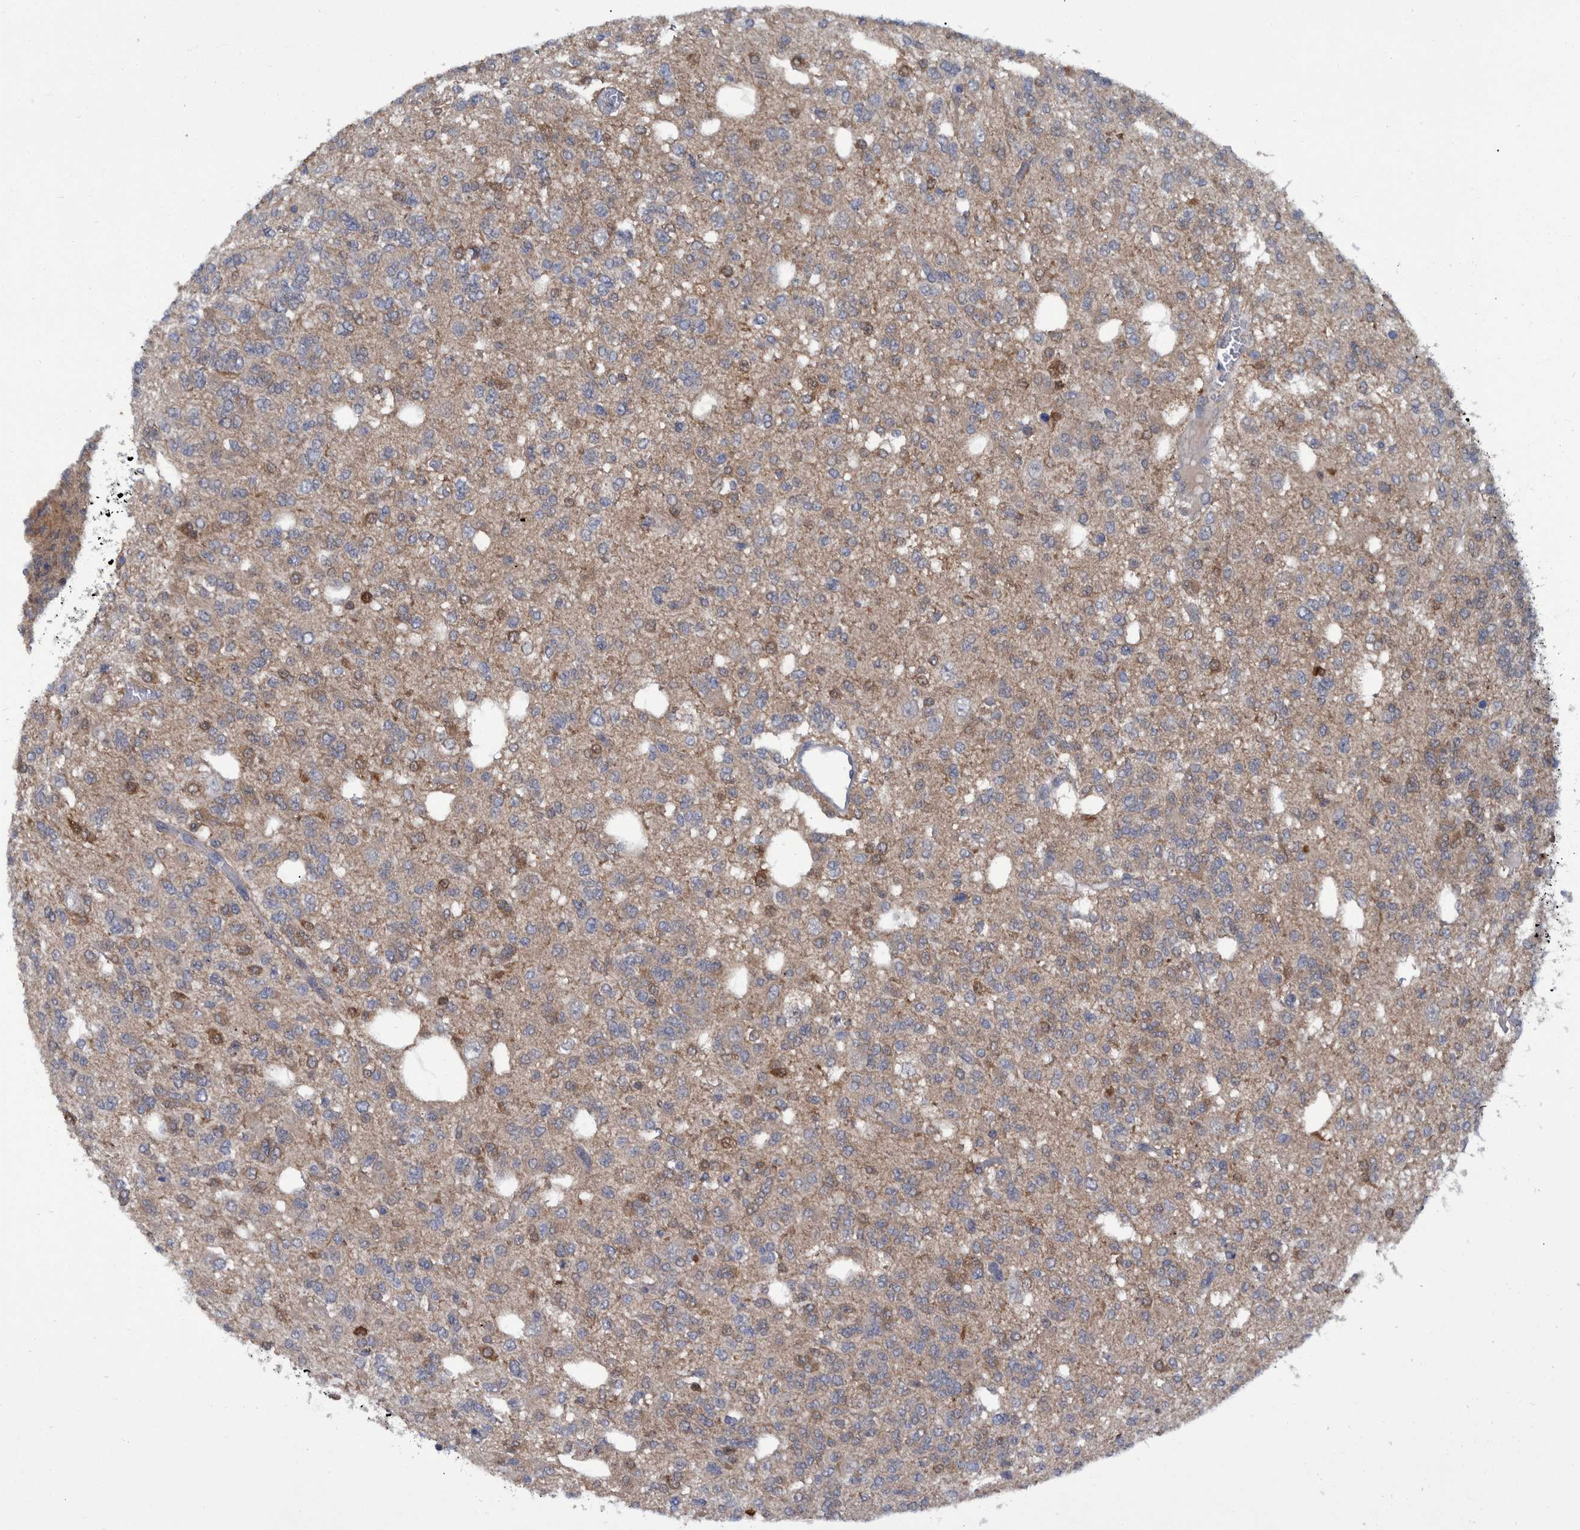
{"staining": {"intensity": "moderate", "quantity": "<25%", "location": "cytoplasmic/membranous"}, "tissue": "glioma", "cell_type": "Tumor cells", "image_type": "cancer", "snomed": [{"axis": "morphology", "description": "Glioma, malignant, Low grade"}, {"axis": "topography", "description": "Brain"}], "caption": "Immunohistochemistry histopathology image of neoplastic tissue: human low-grade glioma (malignant) stained using IHC displays low levels of moderate protein expression localized specifically in the cytoplasmic/membranous of tumor cells, appearing as a cytoplasmic/membranous brown color.", "gene": "PCYT2", "patient": {"sex": "male", "age": 38}}